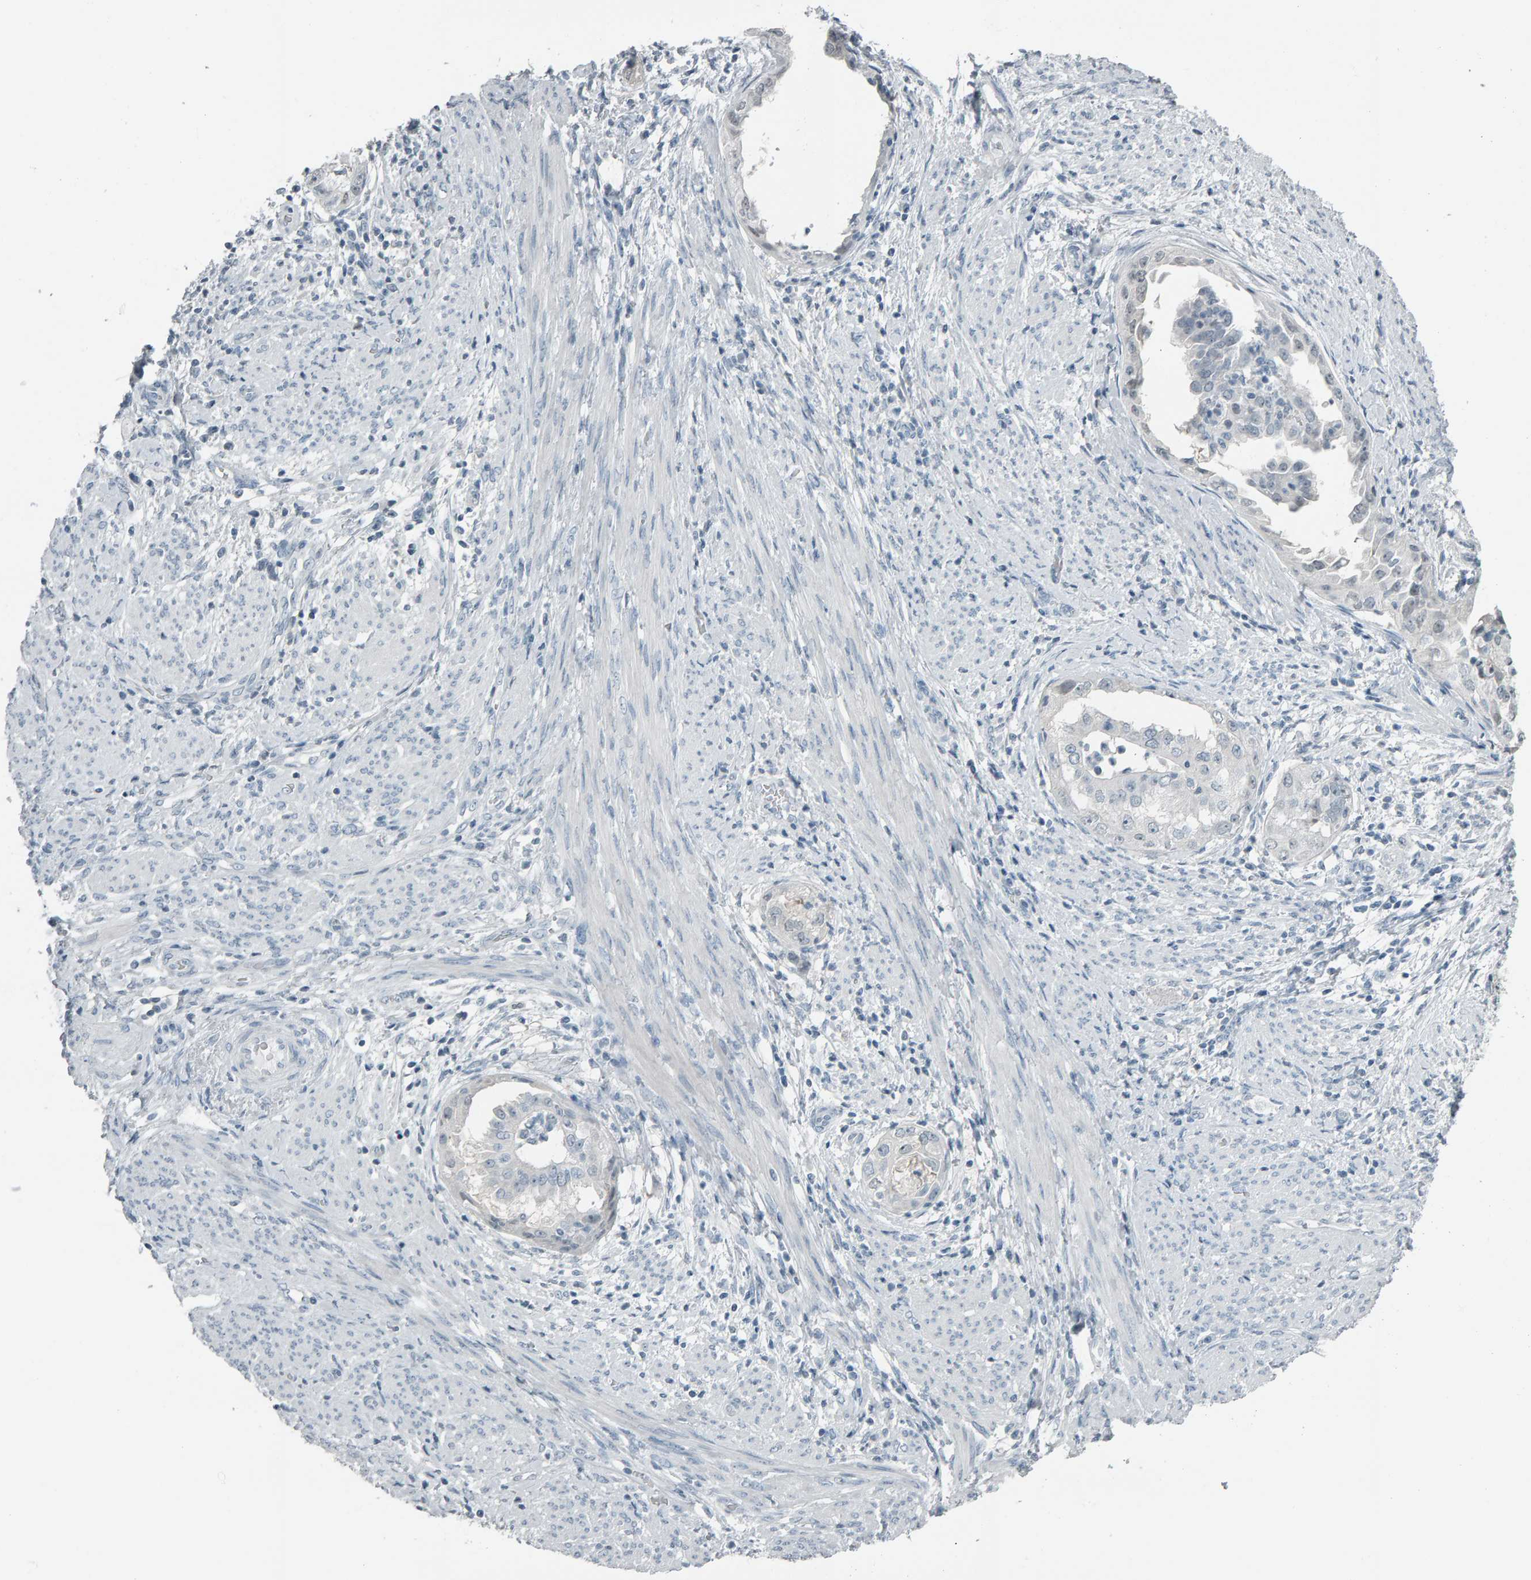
{"staining": {"intensity": "negative", "quantity": "none", "location": "none"}, "tissue": "endometrial cancer", "cell_type": "Tumor cells", "image_type": "cancer", "snomed": [{"axis": "morphology", "description": "Adenocarcinoma, NOS"}, {"axis": "topography", "description": "Endometrium"}], "caption": "Photomicrograph shows no significant protein expression in tumor cells of endometrial cancer (adenocarcinoma). (DAB (3,3'-diaminobenzidine) IHC with hematoxylin counter stain).", "gene": "PYY", "patient": {"sex": "female", "age": 85}}